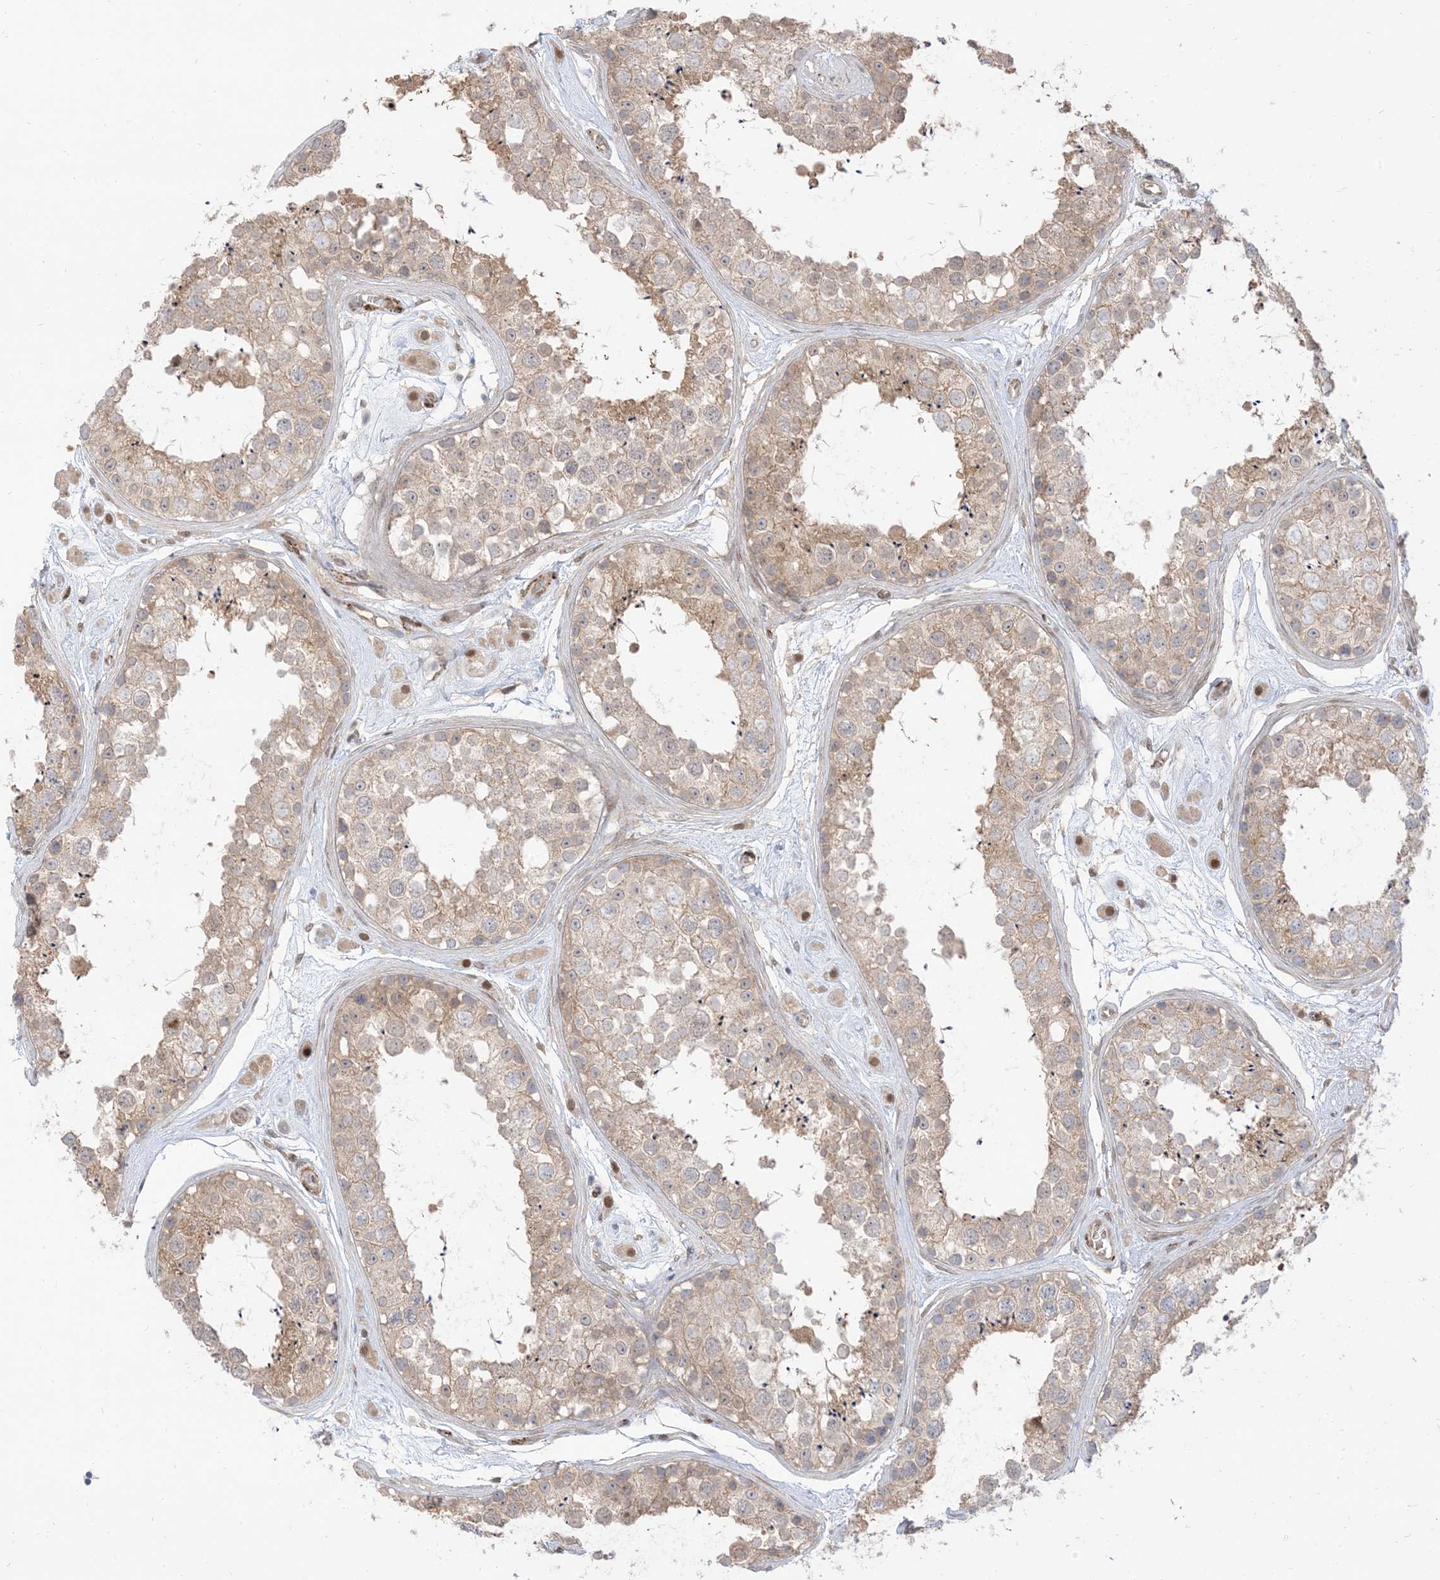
{"staining": {"intensity": "weak", "quantity": "25%-75%", "location": "cytoplasmic/membranous"}, "tissue": "testis", "cell_type": "Cells in seminiferous ducts", "image_type": "normal", "snomed": [{"axis": "morphology", "description": "Normal tissue, NOS"}, {"axis": "topography", "description": "Testis"}], "caption": "Protein staining of normal testis displays weak cytoplasmic/membranous expression in about 25%-75% of cells in seminiferous ducts.", "gene": "RIN1", "patient": {"sex": "male", "age": 25}}